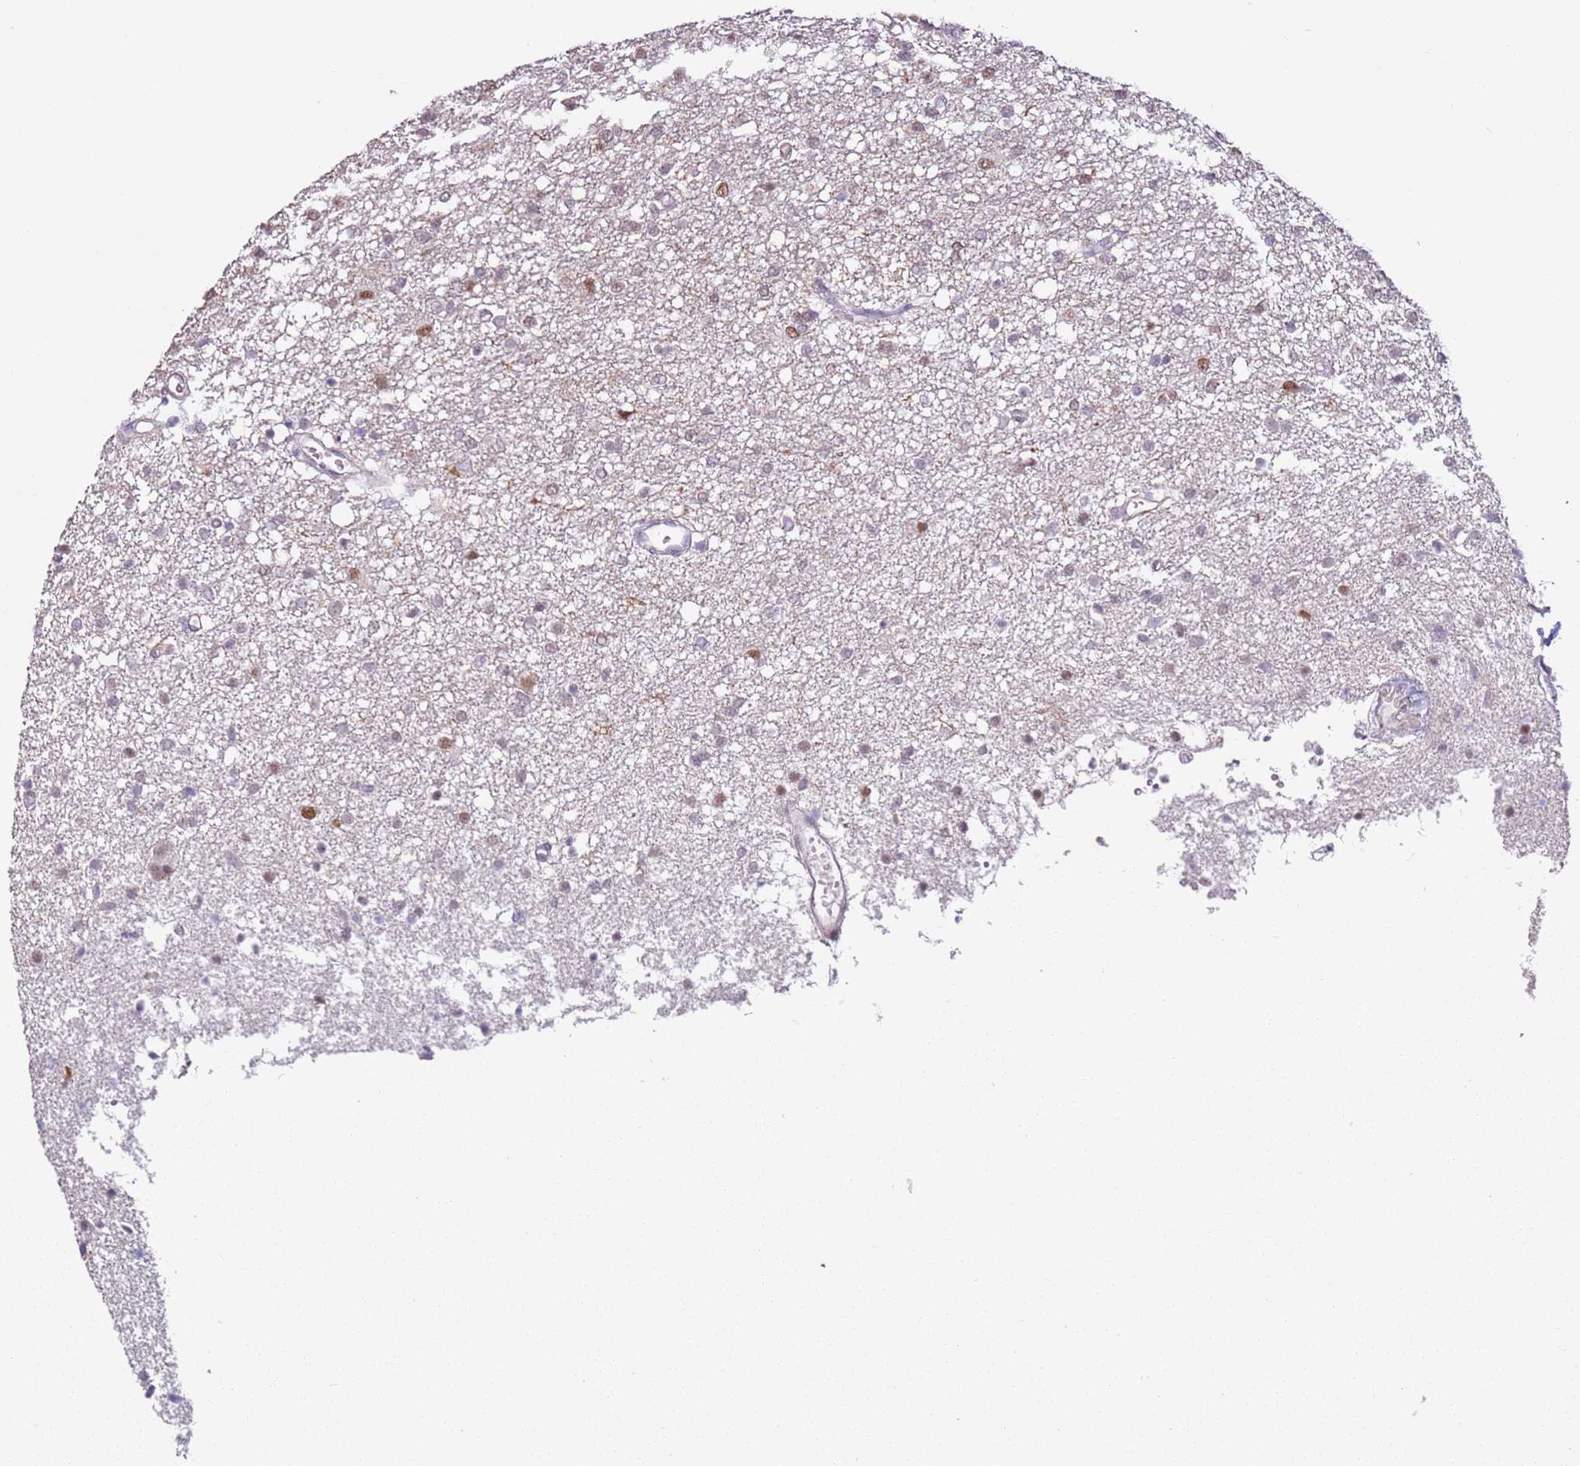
{"staining": {"intensity": "moderate", "quantity": "<25%", "location": "nuclear"}, "tissue": "glioma", "cell_type": "Tumor cells", "image_type": "cancer", "snomed": [{"axis": "morphology", "description": "Glioma, malignant, High grade"}, {"axis": "topography", "description": "Brain"}], "caption": "About <25% of tumor cells in malignant glioma (high-grade) exhibit moderate nuclear protein expression as visualized by brown immunohistochemical staining.", "gene": "PSMD4", "patient": {"sex": "female", "age": 59}}